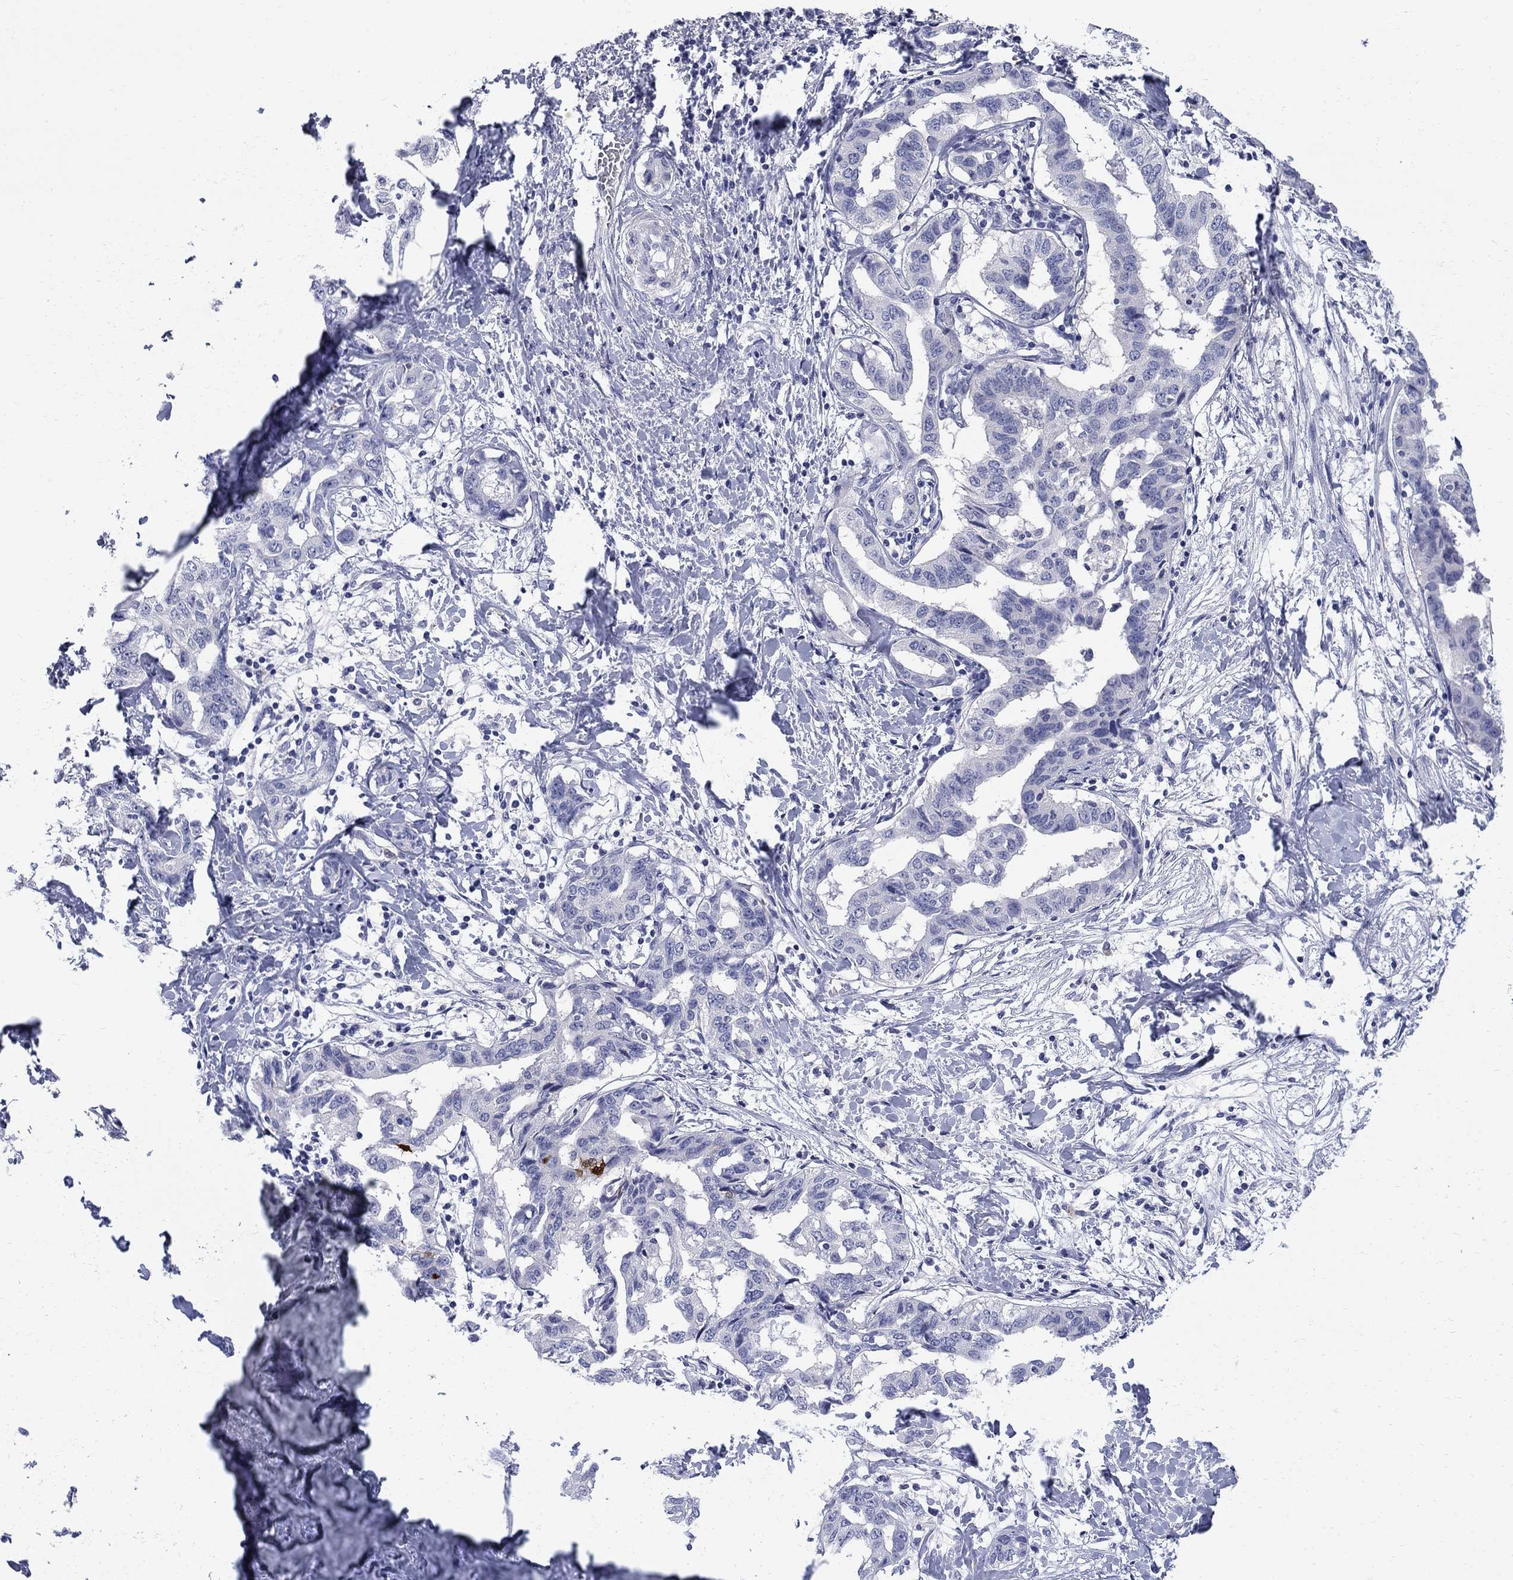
{"staining": {"intensity": "negative", "quantity": "none", "location": "none"}, "tissue": "liver cancer", "cell_type": "Tumor cells", "image_type": "cancer", "snomed": [{"axis": "morphology", "description": "Cholangiocarcinoma"}, {"axis": "topography", "description": "Liver"}], "caption": "High magnification brightfield microscopy of cholangiocarcinoma (liver) stained with DAB (brown) and counterstained with hematoxylin (blue): tumor cells show no significant expression. (Brightfield microscopy of DAB (3,3'-diaminobenzidine) immunohistochemistry (IHC) at high magnification).", "gene": "SERPINB2", "patient": {"sex": "male", "age": 59}}